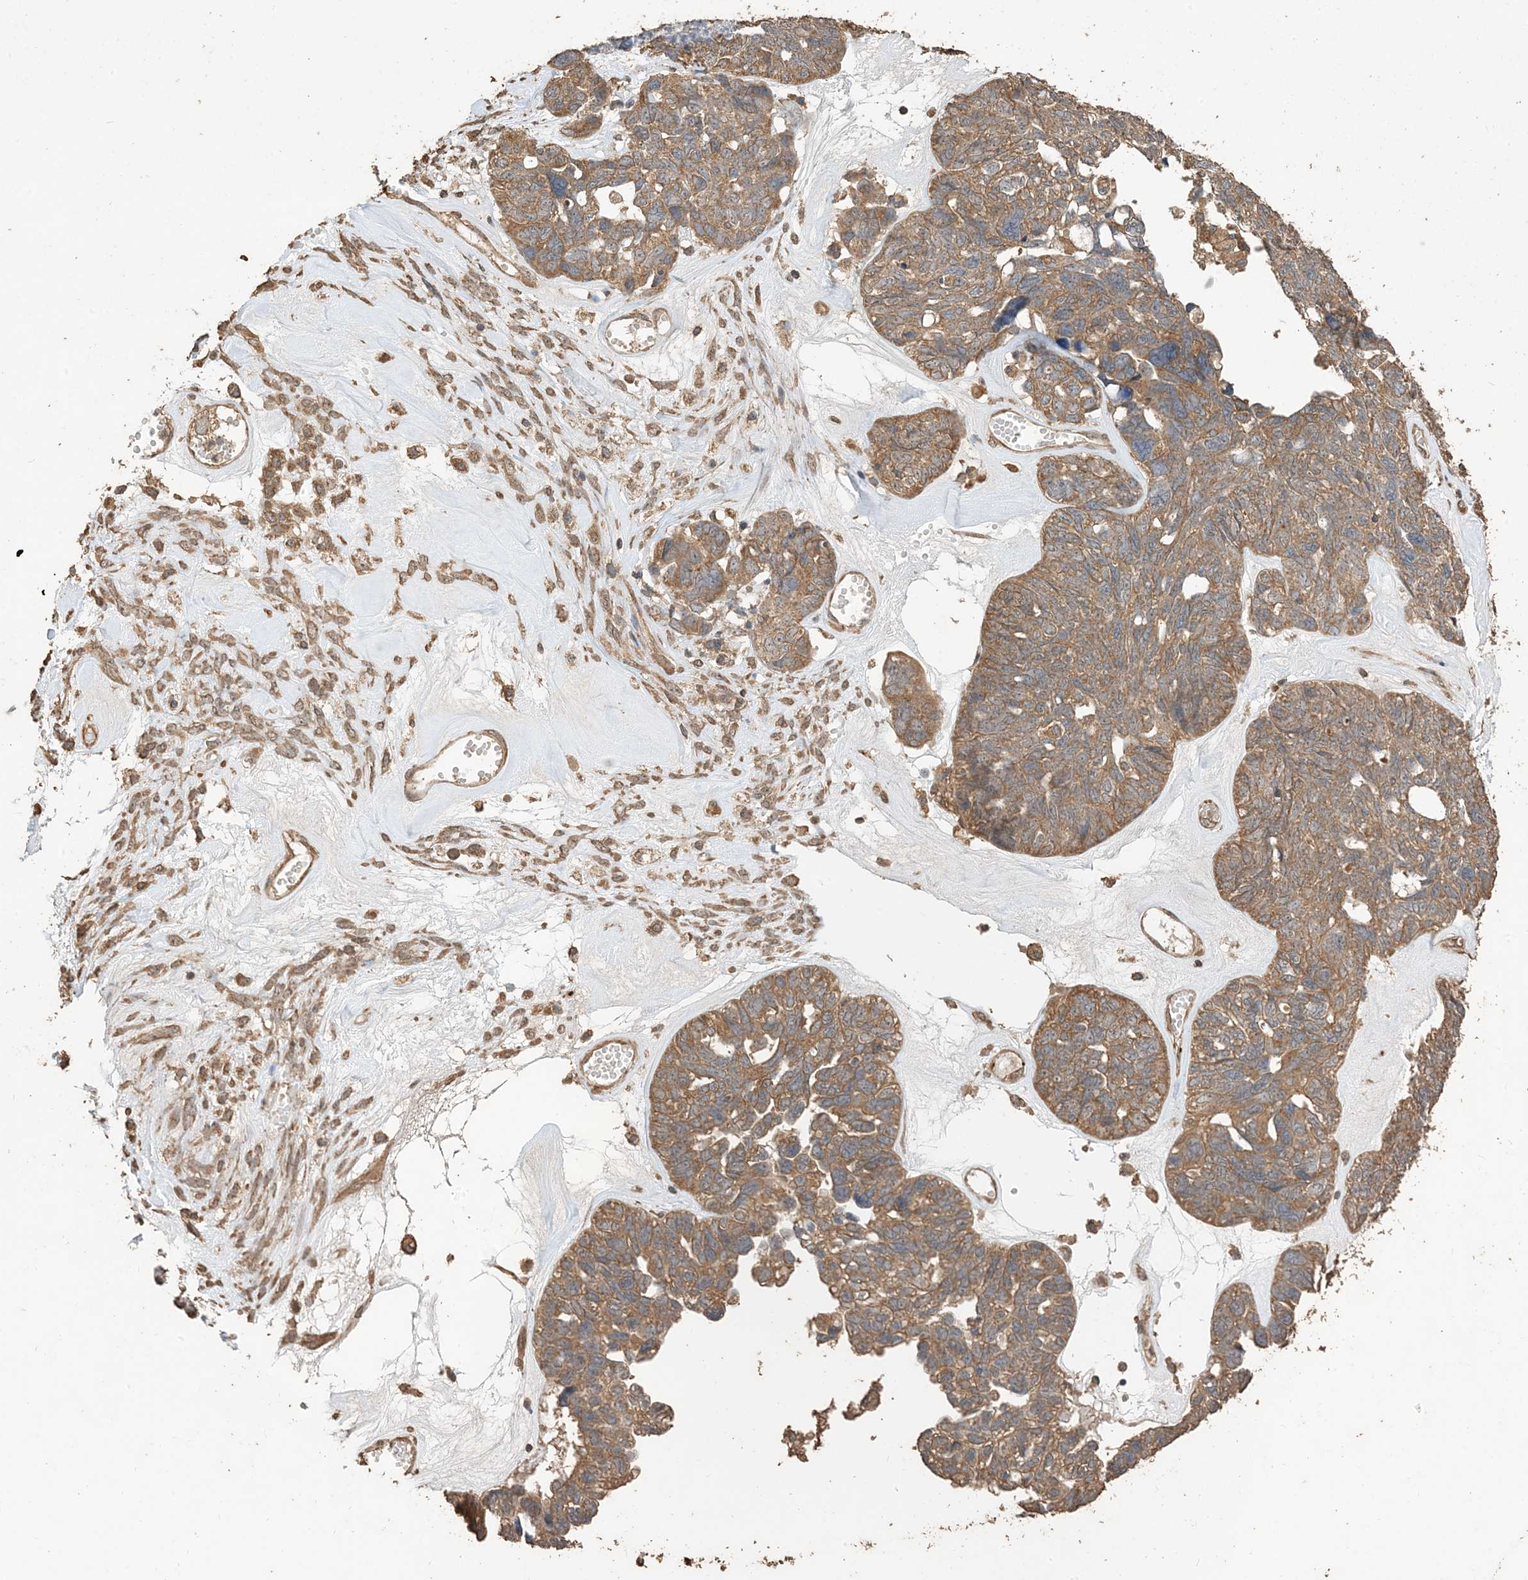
{"staining": {"intensity": "moderate", "quantity": ">75%", "location": "cytoplasmic/membranous"}, "tissue": "ovarian cancer", "cell_type": "Tumor cells", "image_type": "cancer", "snomed": [{"axis": "morphology", "description": "Cystadenocarcinoma, serous, NOS"}, {"axis": "topography", "description": "Ovary"}], "caption": "Serous cystadenocarcinoma (ovarian) tissue reveals moderate cytoplasmic/membranous positivity in approximately >75% of tumor cells (DAB (3,3'-diaminobenzidine) IHC with brightfield microscopy, high magnification).", "gene": "ZKSCAN5", "patient": {"sex": "female", "age": 79}}